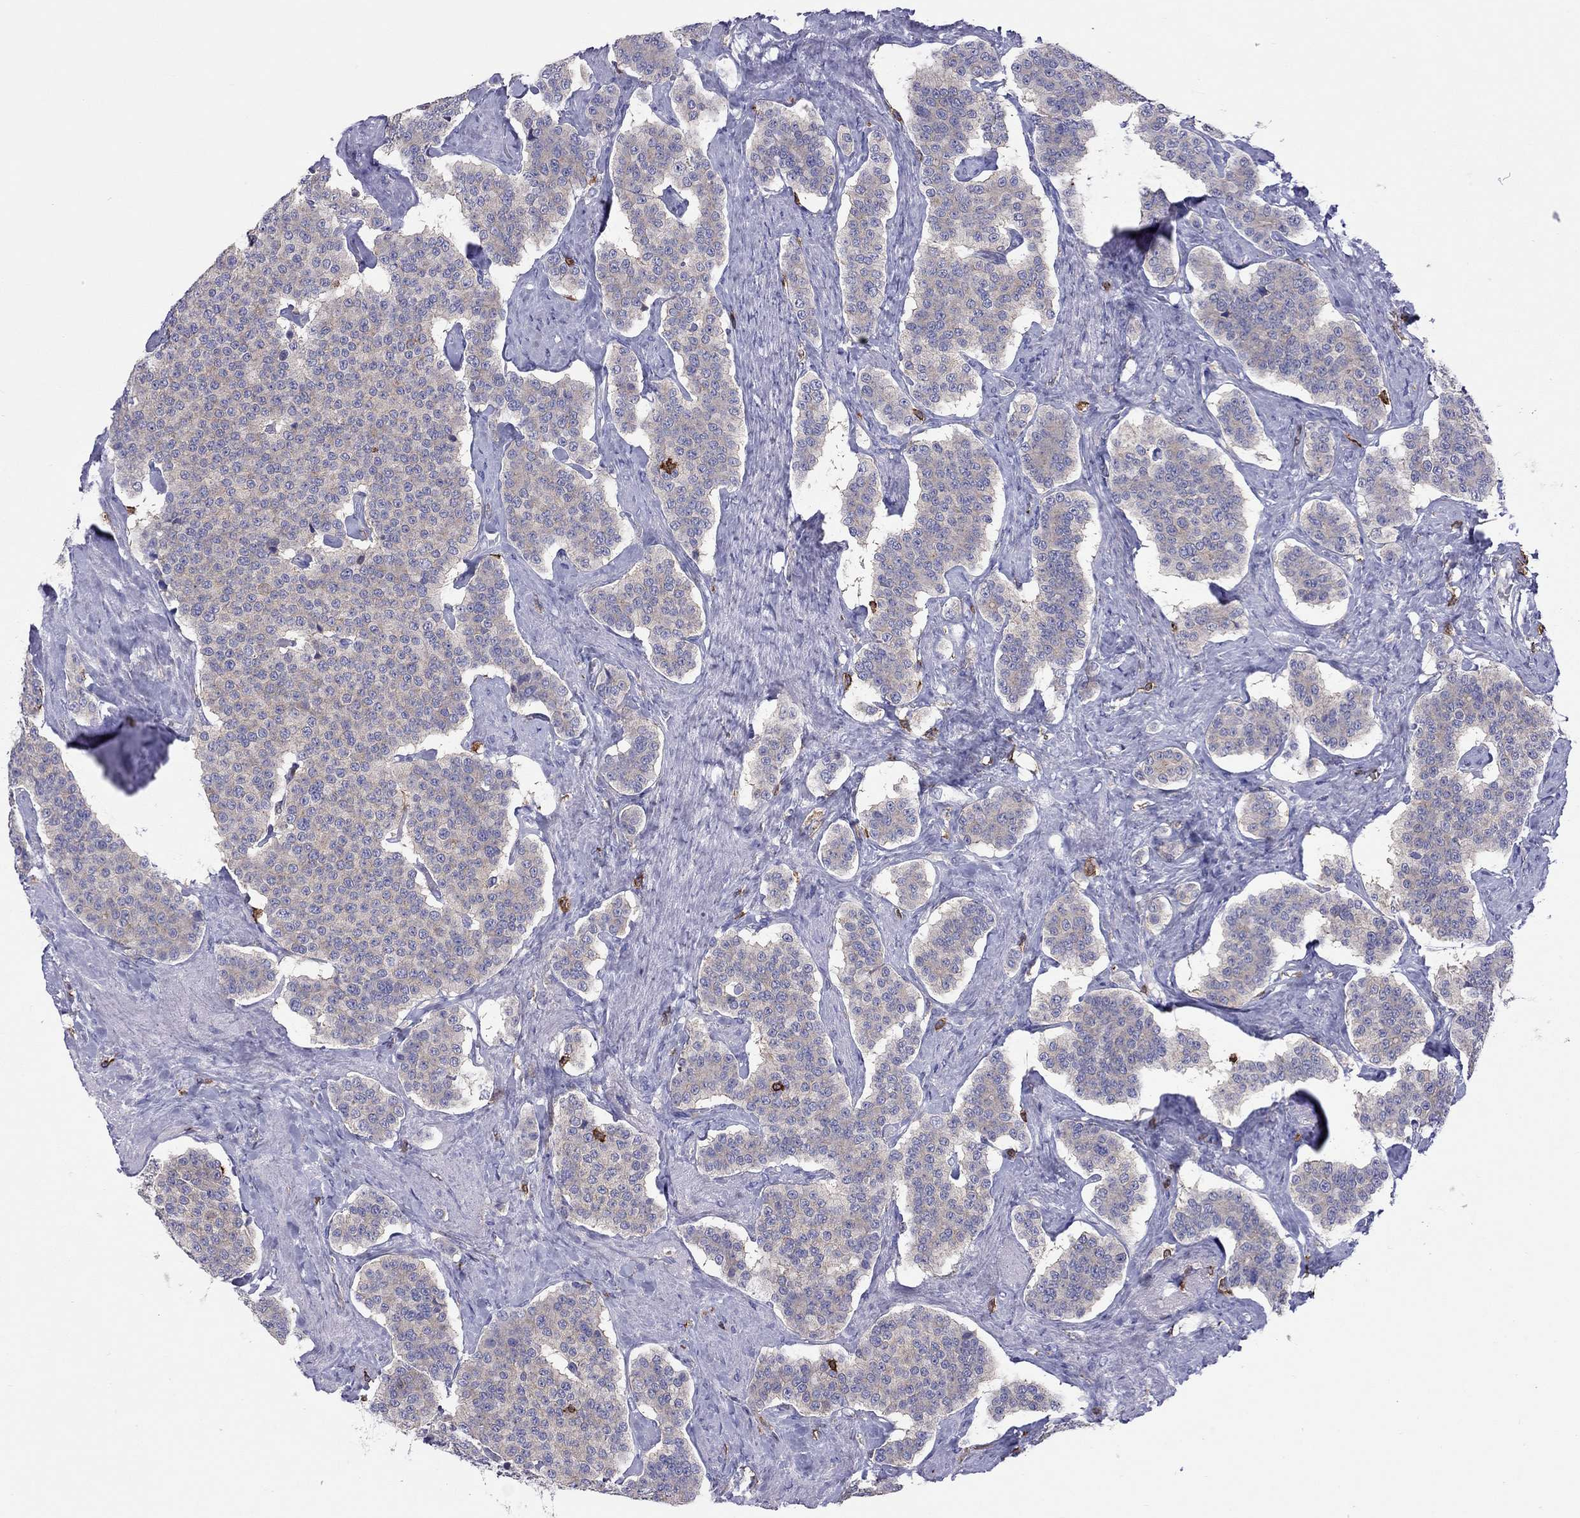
{"staining": {"intensity": "weak", "quantity": ">75%", "location": "cytoplasmic/membranous"}, "tissue": "carcinoid", "cell_type": "Tumor cells", "image_type": "cancer", "snomed": [{"axis": "morphology", "description": "Carcinoid, malignant, NOS"}, {"axis": "topography", "description": "Small intestine"}], "caption": "Malignant carcinoid stained with a brown dye exhibits weak cytoplasmic/membranous positive staining in approximately >75% of tumor cells.", "gene": "MND1", "patient": {"sex": "female", "age": 58}}